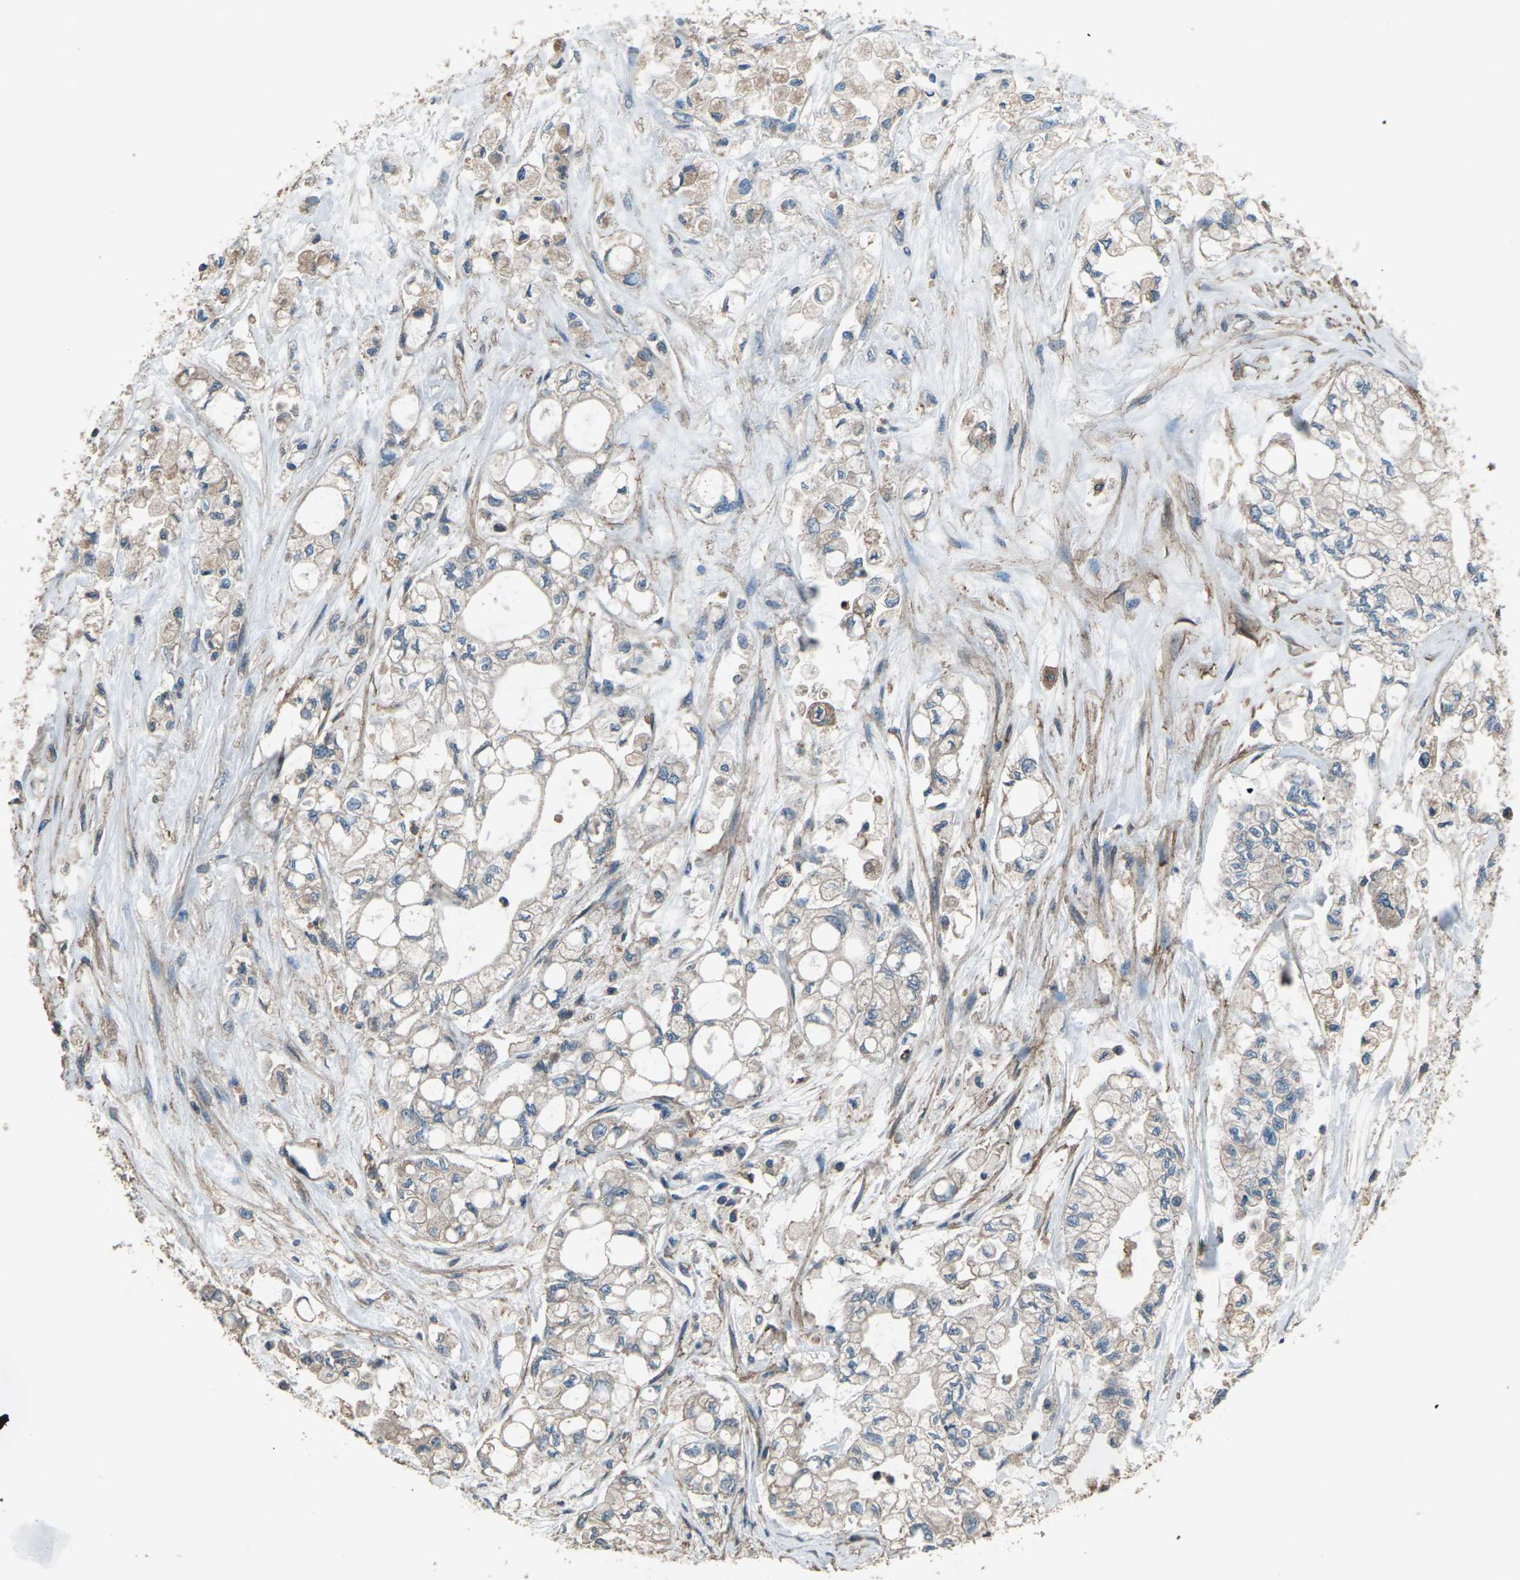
{"staining": {"intensity": "weak", "quantity": ">75%", "location": "cytoplasmic/membranous"}, "tissue": "pancreatic cancer", "cell_type": "Tumor cells", "image_type": "cancer", "snomed": [{"axis": "morphology", "description": "Adenocarcinoma, NOS"}, {"axis": "topography", "description": "Pancreas"}], "caption": "Protein positivity by immunohistochemistry (IHC) shows weak cytoplasmic/membranous staining in approximately >75% of tumor cells in pancreatic adenocarcinoma.", "gene": "CMTM4", "patient": {"sex": "male", "age": 79}}